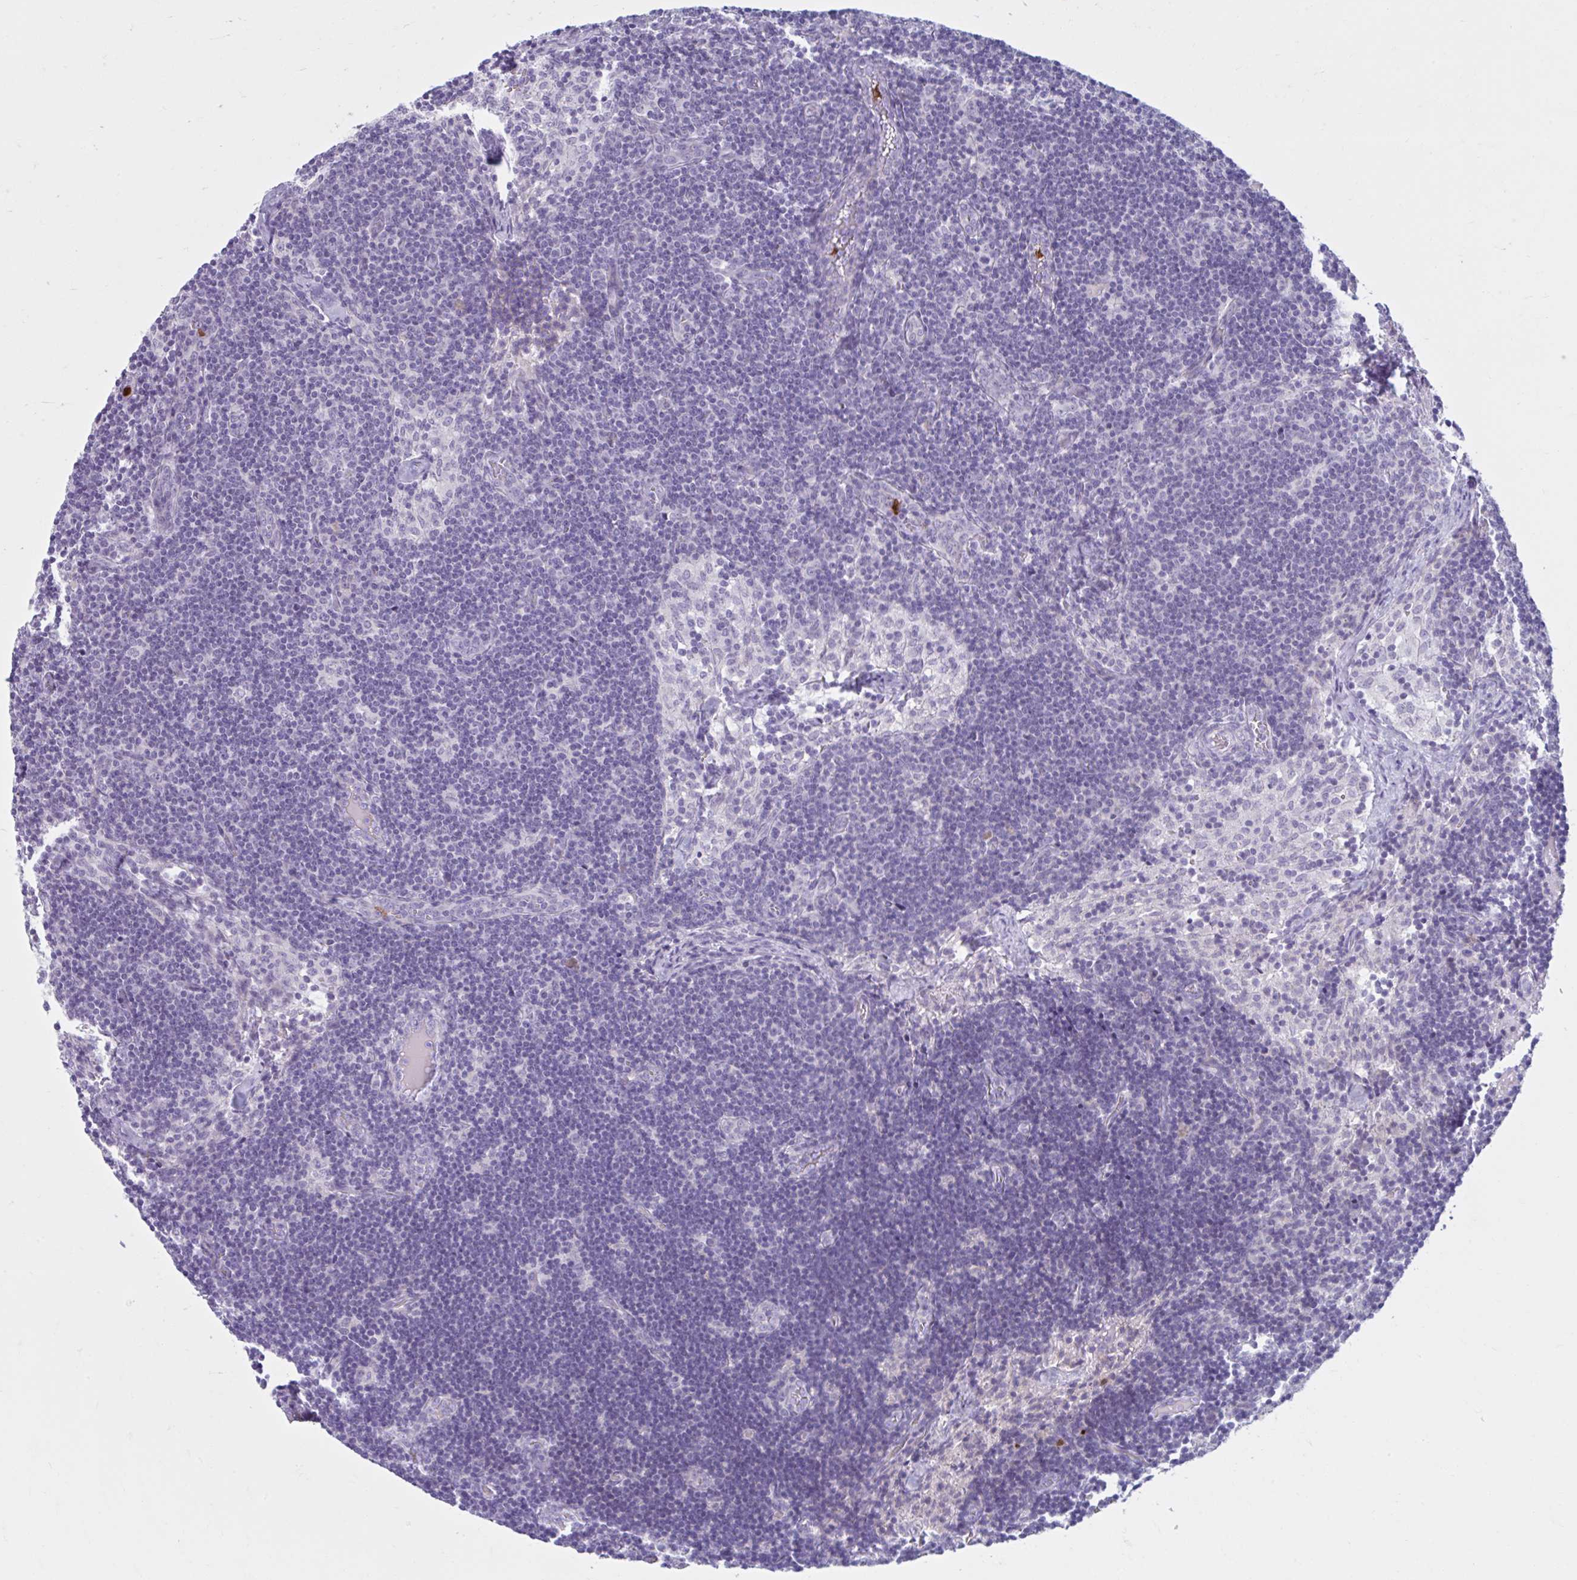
{"staining": {"intensity": "negative", "quantity": "none", "location": "none"}, "tissue": "lymph node", "cell_type": "Germinal center cells", "image_type": "normal", "snomed": [{"axis": "morphology", "description": "Normal tissue, NOS"}, {"axis": "topography", "description": "Lymph node"}], "caption": "The immunohistochemistry image has no significant staining in germinal center cells of lymph node. (Brightfield microscopy of DAB IHC at high magnification).", "gene": "CEP120", "patient": {"sex": "female", "age": 31}}